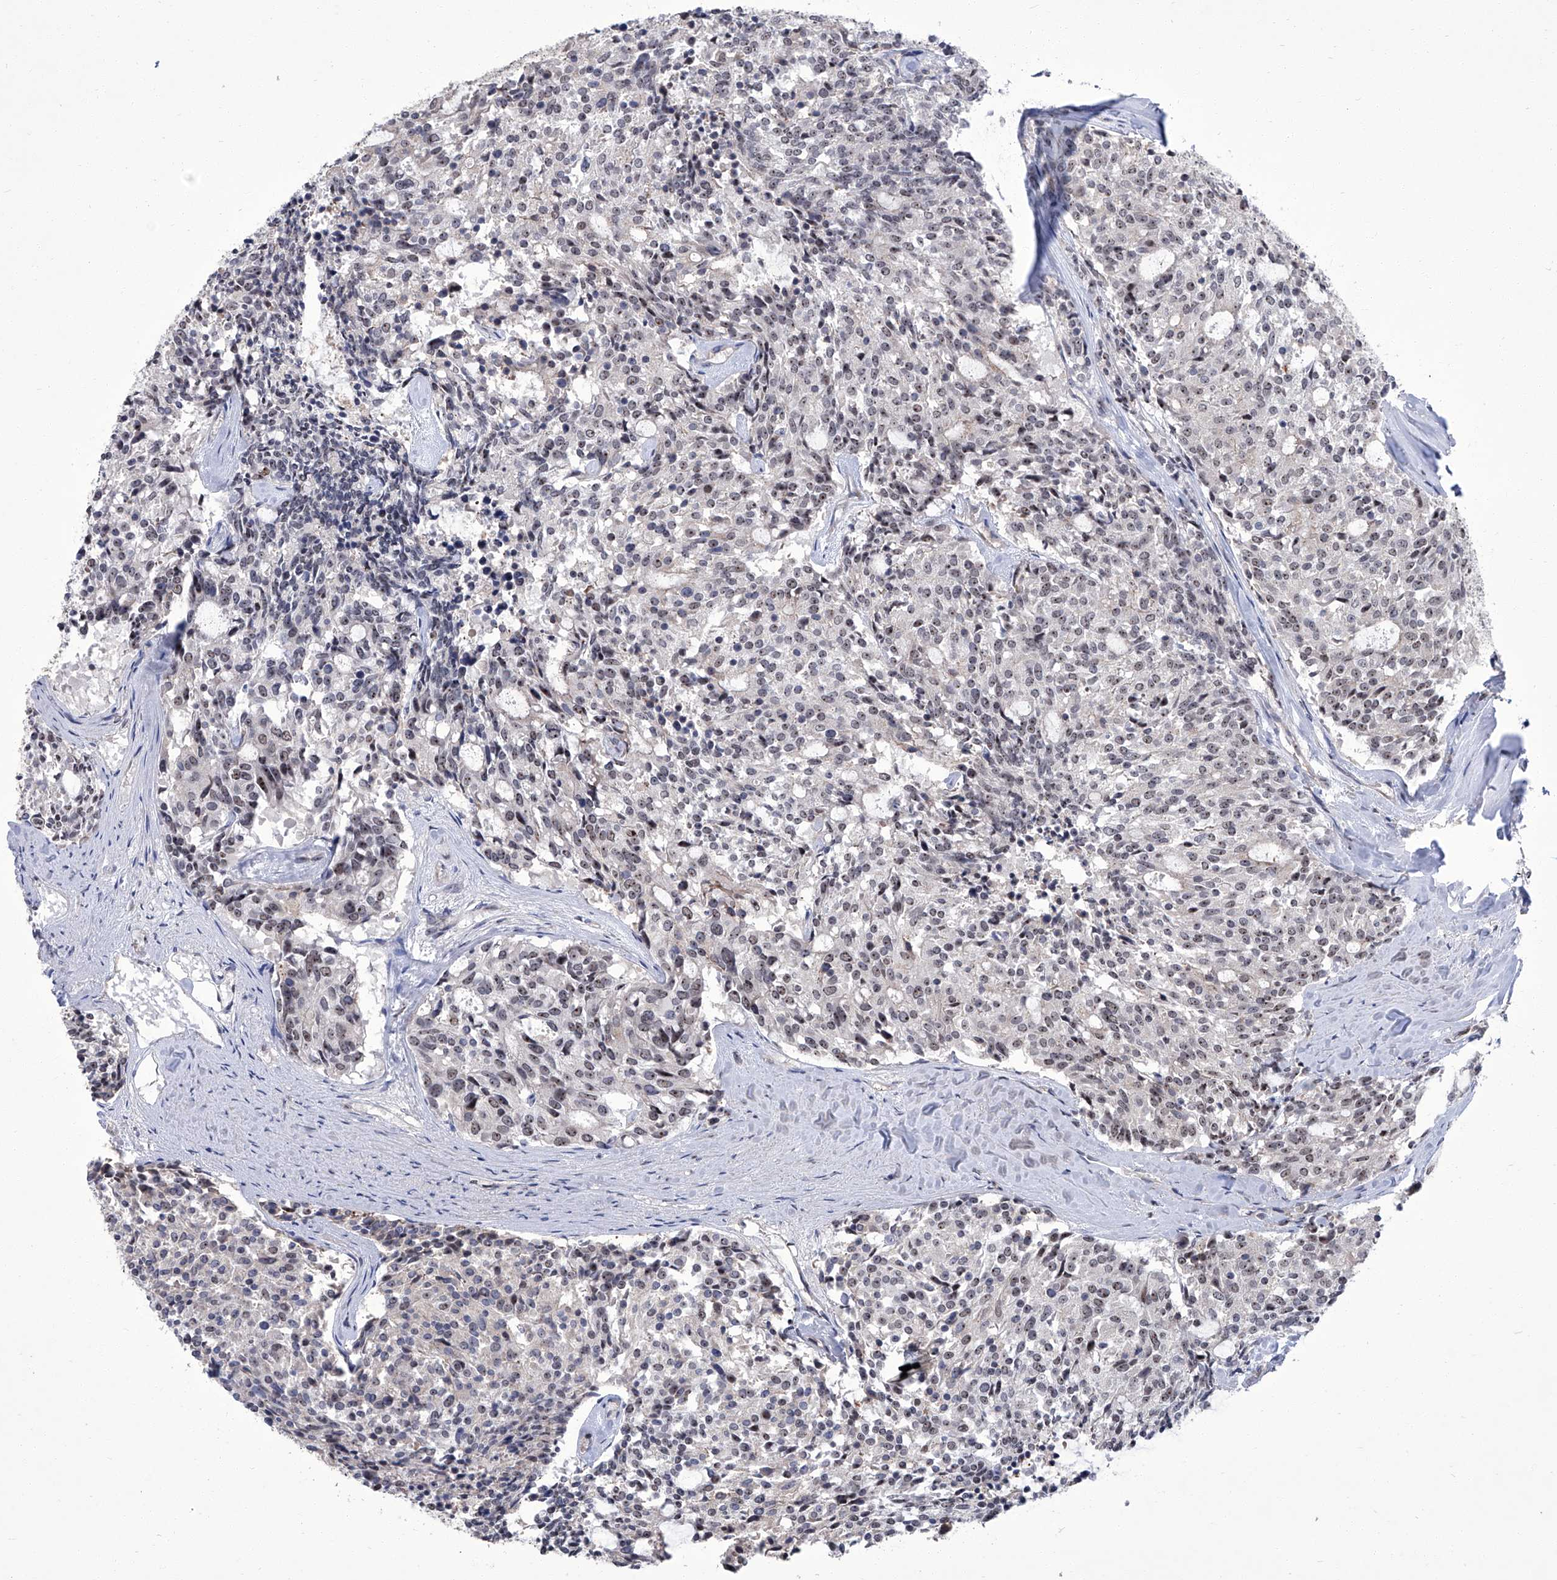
{"staining": {"intensity": "weak", "quantity": "<25%", "location": "nuclear"}, "tissue": "carcinoid", "cell_type": "Tumor cells", "image_type": "cancer", "snomed": [{"axis": "morphology", "description": "Carcinoid, malignant, NOS"}, {"axis": "topography", "description": "Pancreas"}], "caption": "An image of human carcinoid is negative for staining in tumor cells.", "gene": "CMTR1", "patient": {"sex": "female", "age": 54}}